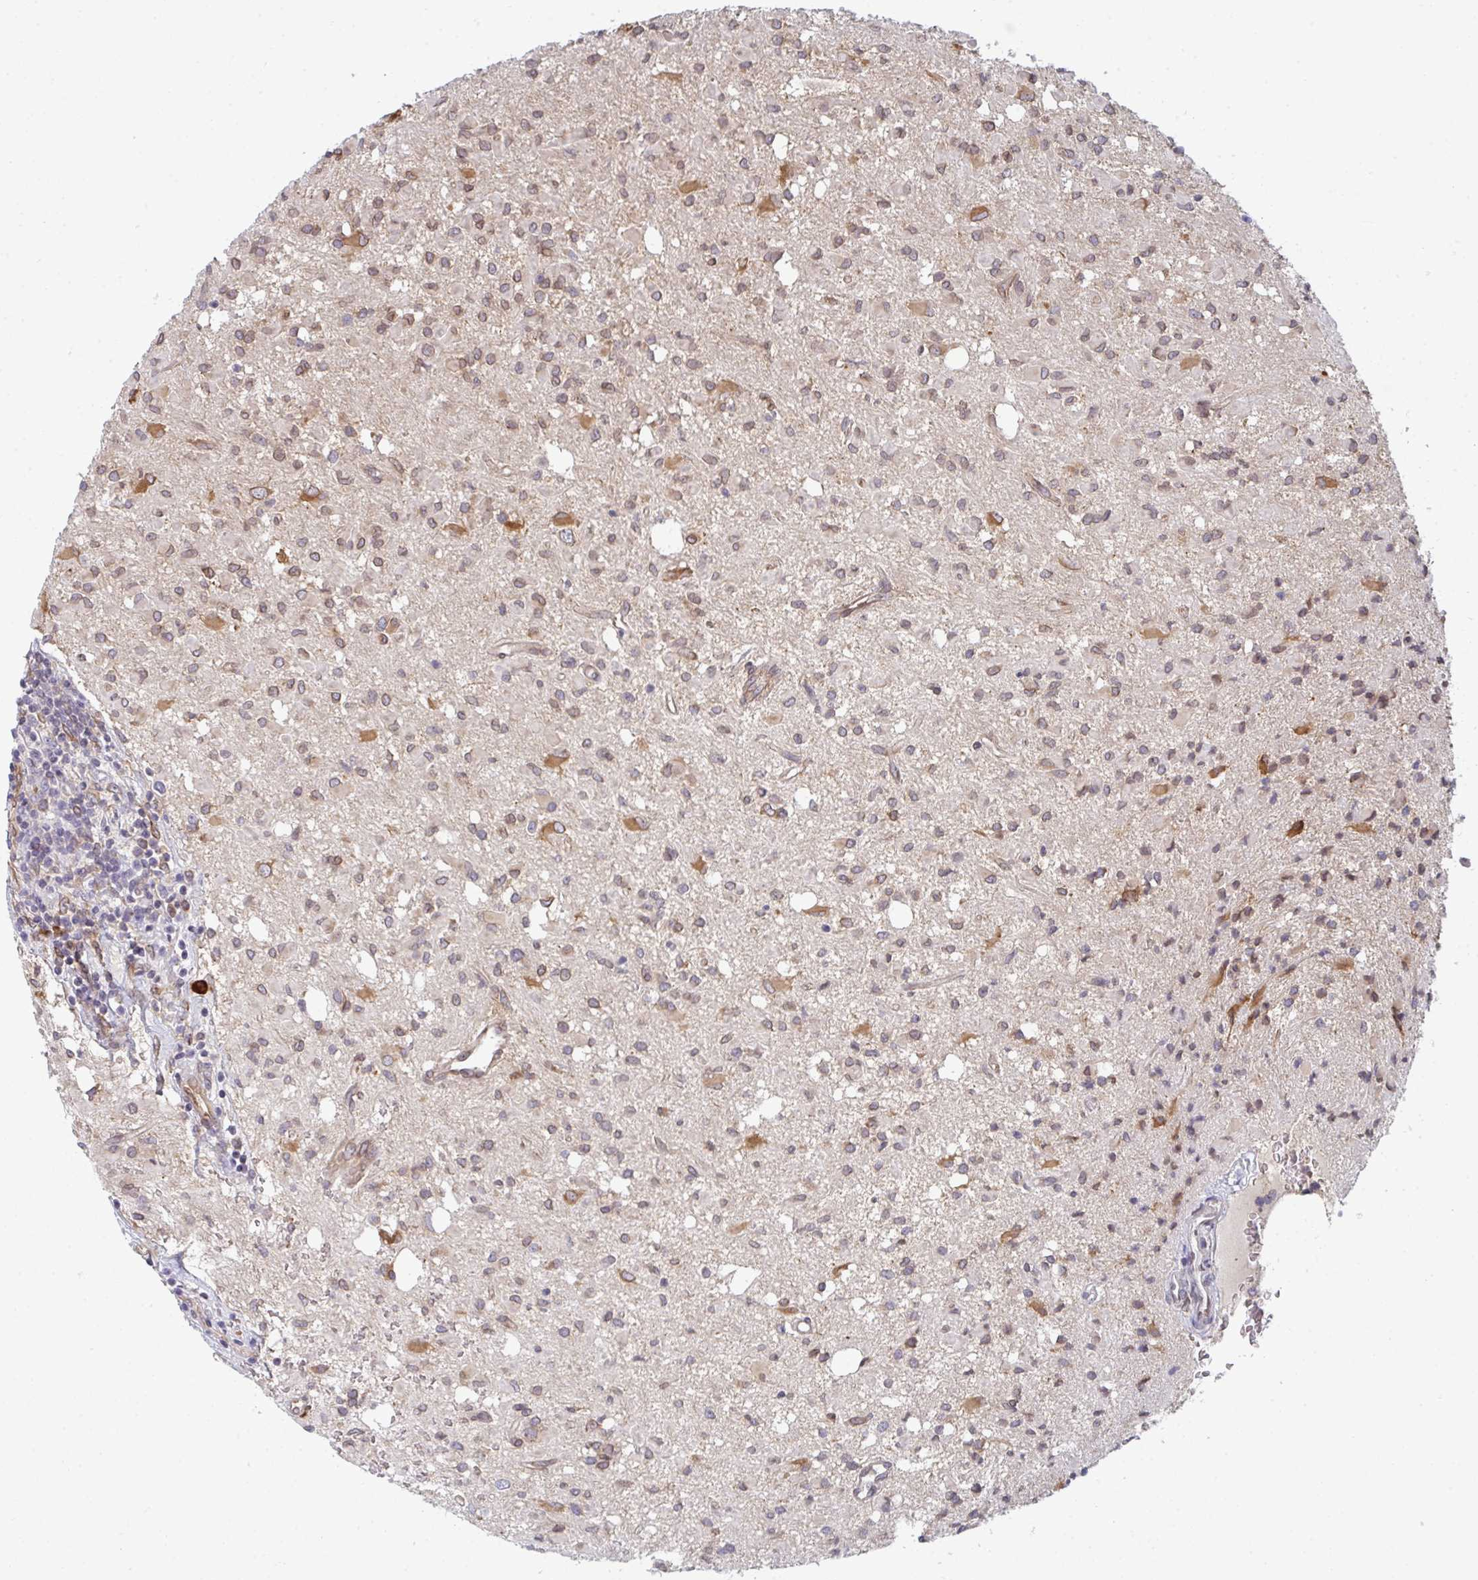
{"staining": {"intensity": "moderate", "quantity": "25%-75%", "location": "cytoplasmic/membranous"}, "tissue": "glioma", "cell_type": "Tumor cells", "image_type": "cancer", "snomed": [{"axis": "morphology", "description": "Glioma, malignant, Low grade"}, {"axis": "topography", "description": "Brain"}], "caption": "Moderate cytoplasmic/membranous protein staining is appreciated in about 25%-75% of tumor cells in malignant low-grade glioma.", "gene": "LYSMD4", "patient": {"sex": "female", "age": 33}}